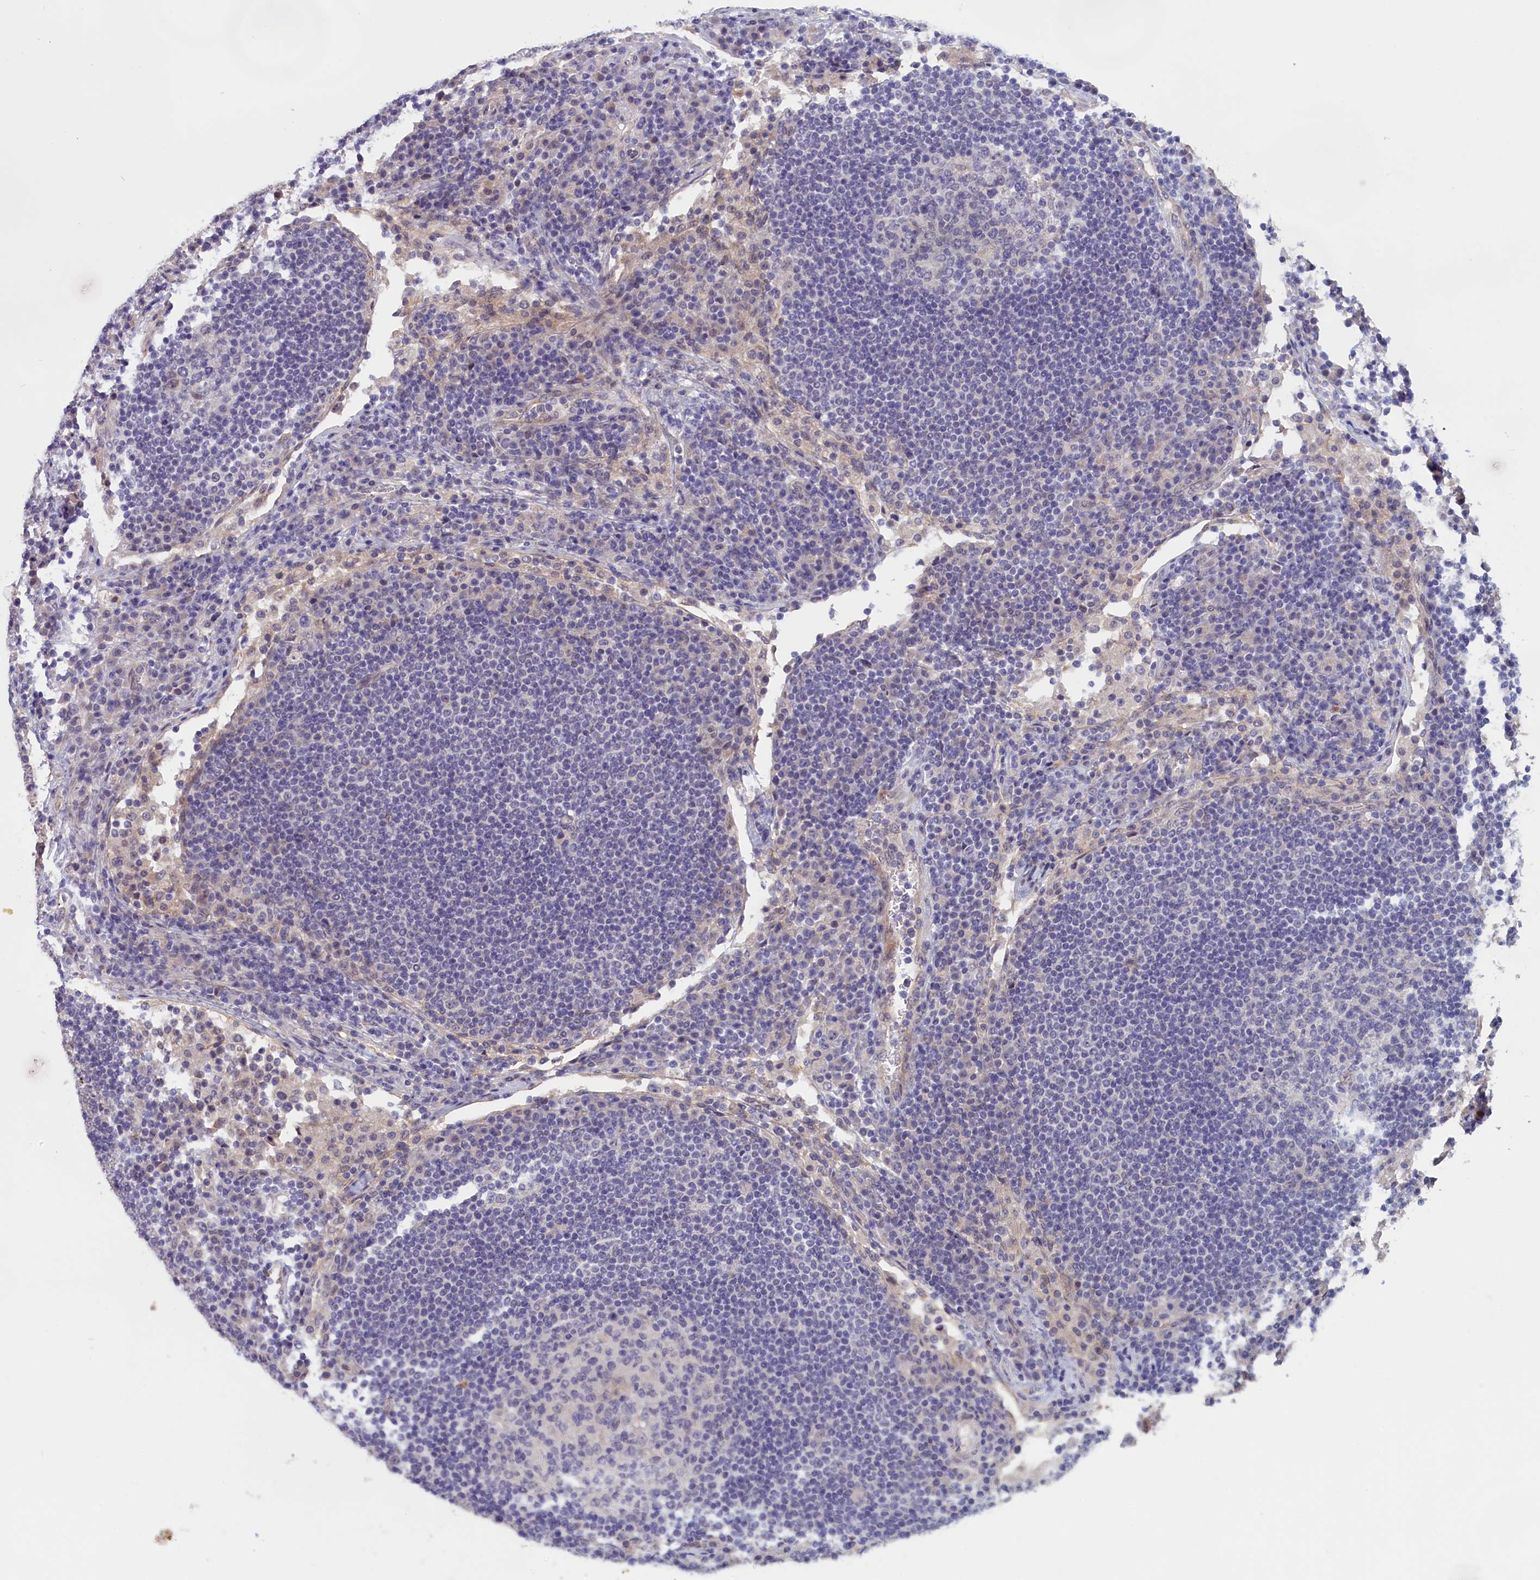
{"staining": {"intensity": "negative", "quantity": "none", "location": "none"}, "tissue": "lymph node", "cell_type": "Germinal center cells", "image_type": "normal", "snomed": [{"axis": "morphology", "description": "Normal tissue, NOS"}, {"axis": "topography", "description": "Lymph node"}], "caption": "This photomicrograph is of unremarkable lymph node stained with immunohistochemistry (IHC) to label a protein in brown with the nuclei are counter-stained blue. There is no expression in germinal center cells. Nuclei are stained in blue.", "gene": "IGFALS", "patient": {"sex": "female", "age": 53}}